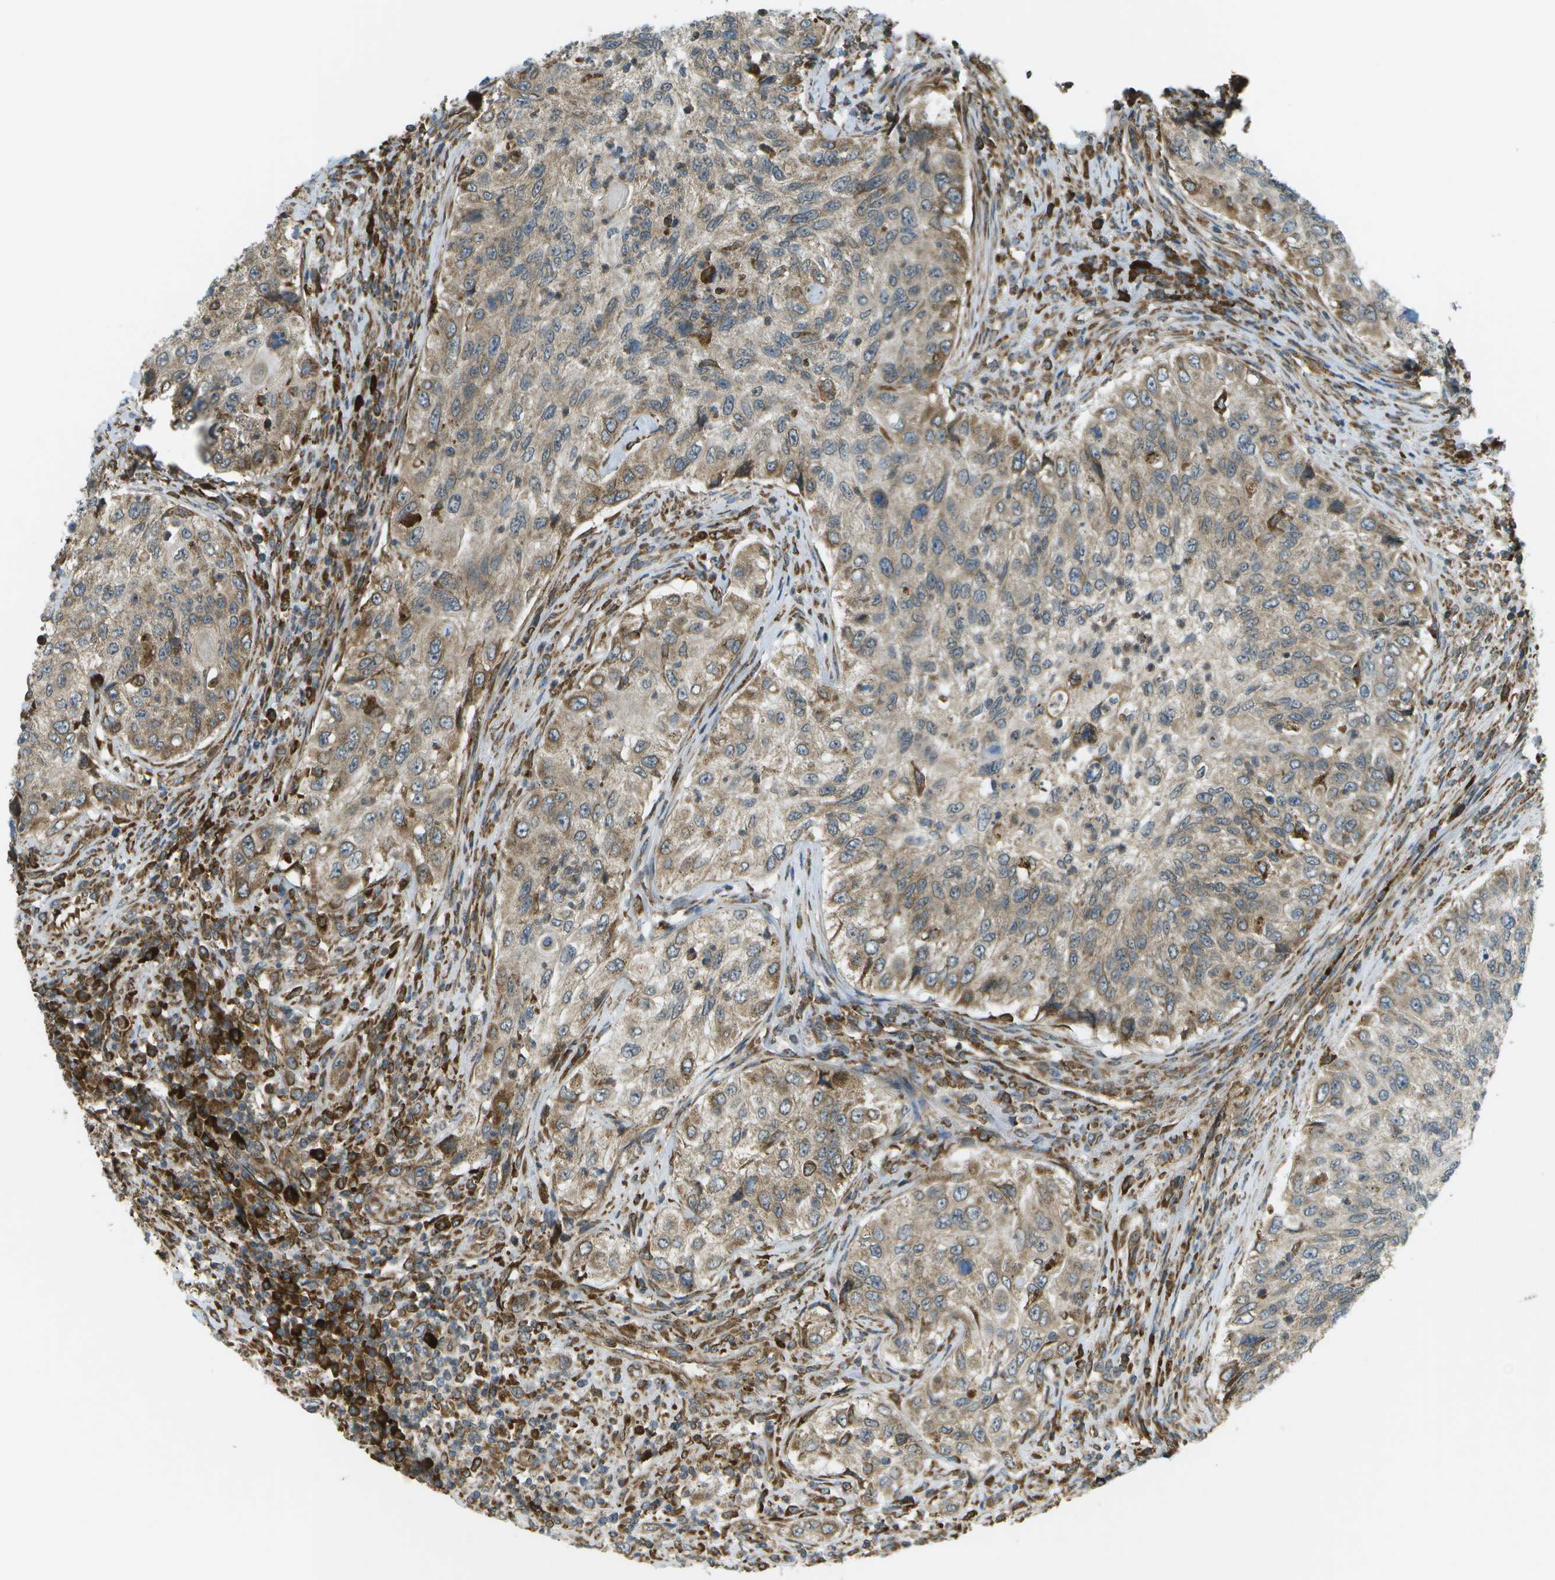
{"staining": {"intensity": "moderate", "quantity": "<25%", "location": "cytoplasmic/membranous"}, "tissue": "urothelial cancer", "cell_type": "Tumor cells", "image_type": "cancer", "snomed": [{"axis": "morphology", "description": "Urothelial carcinoma, High grade"}, {"axis": "topography", "description": "Urinary bladder"}], "caption": "Immunohistochemistry (IHC) staining of urothelial cancer, which exhibits low levels of moderate cytoplasmic/membranous expression in about <25% of tumor cells indicating moderate cytoplasmic/membranous protein staining. The staining was performed using DAB (3,3'-diaminobenzidine) (brown) for protein detection and nuclei were counterstained in hematoxylin (blue).", "gene": "USP30", "patient": {"sex": "female", "age": 60}}